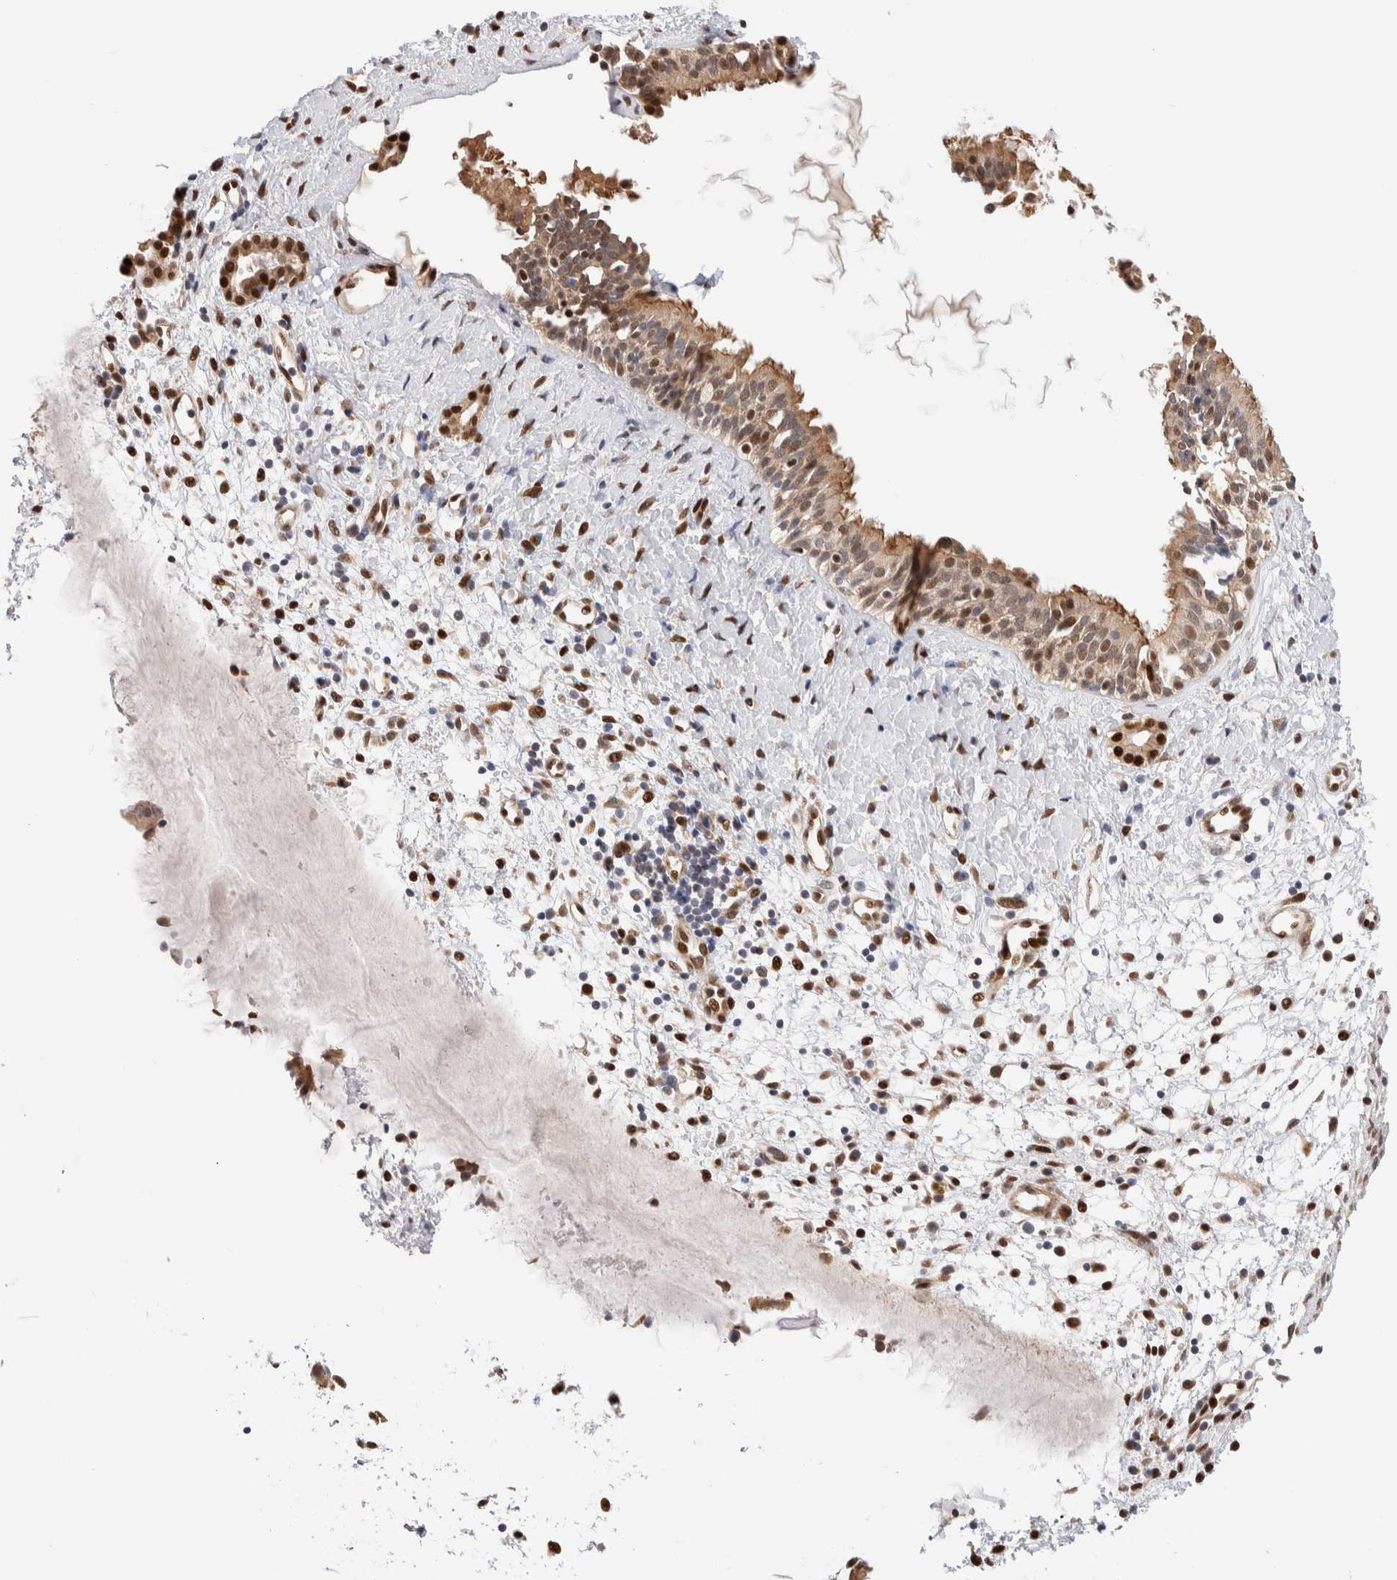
{"staining": {"intensity": "moderate", "quantity": ">75%", "location": "cytoplasmic/membranous,nuclear"}, "tissue": "nasopharynx", "cell_type": "Respiratory epithelial cells", "image_type": "normal", "snomed": [{"axis": "morphology", "description": "Normal tissue, NOS"}, {"axis": "topography", "description": "Nasopharynx"}], "caption": "Nasopharynx was stained to show a protein in brown. There is medium levels of moderate cytoplasmic/membranous,nuclear positivity in approximately >75% of respiratory epithelial cells. The staining was performed using DAB to visualize the protein expression in brown, while the nuclei were stained in blue with hematoxylin (Magnification: 20x).", "gene": "NSMAF", "patient": {"sex": "male", "age": 22}}